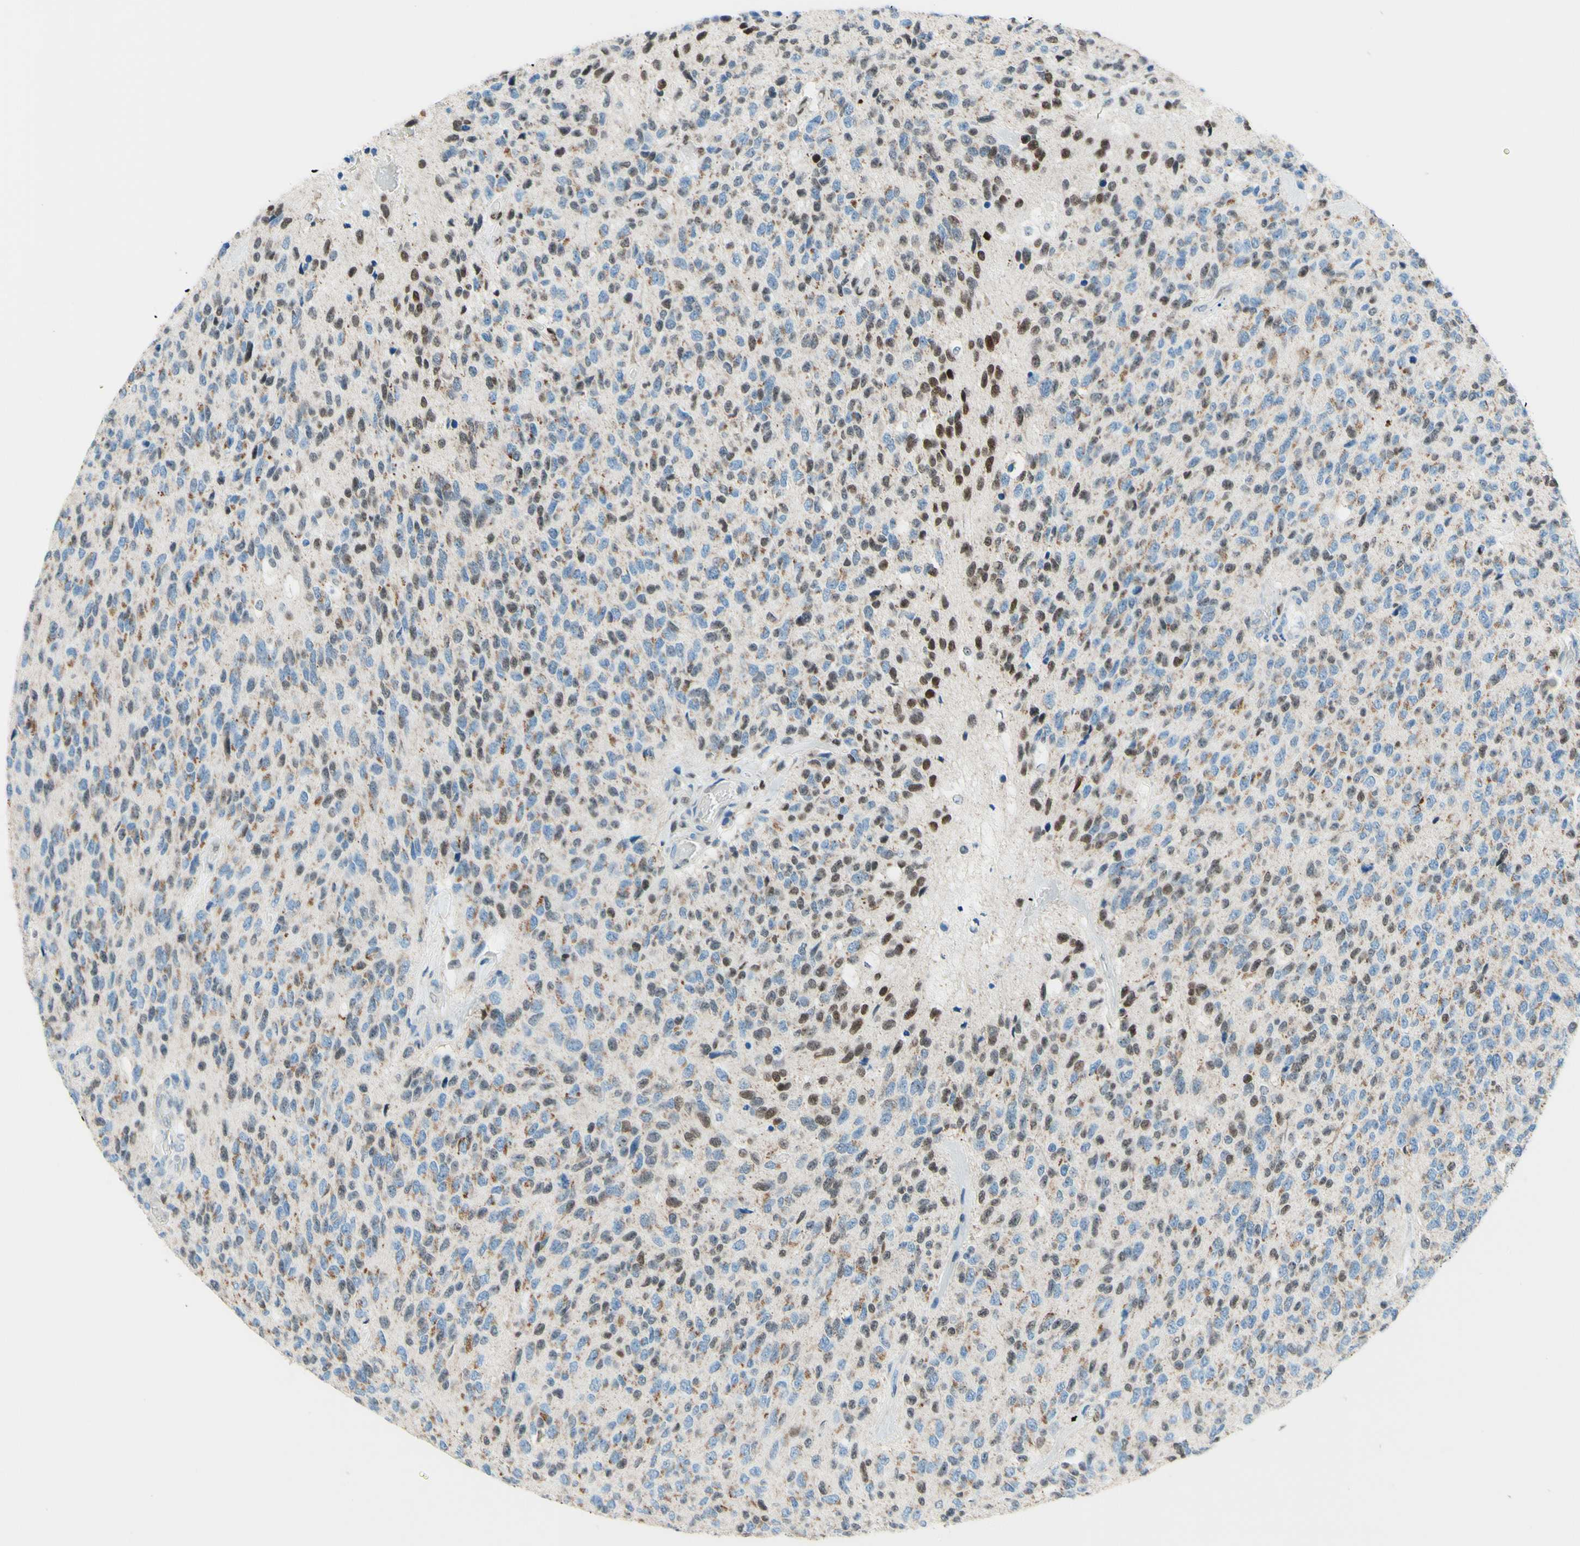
{"staining": {"intensity": "weak", "quantity": "25%-75%", "location": "cytoplasmic/membranous,nuclear"}, "tissue": "glioma", "cell_type": "Tumor cells", "image_type": "cancer", "snomed": [{"axis": "morphology", "description": "Glioma, malignant, High grade"}, {"axis": "topography", "description": "pancreas cauda"}], "caption": "DAB immunohistochemical staining of human high-grade glioma (malignant) exhibits weak cytoplasmic/membranous and nuclear protein staining in about 25%-75% of tumor cells.", "gene": "CBX7", "patient": {"sex": "male", "age": 60}}